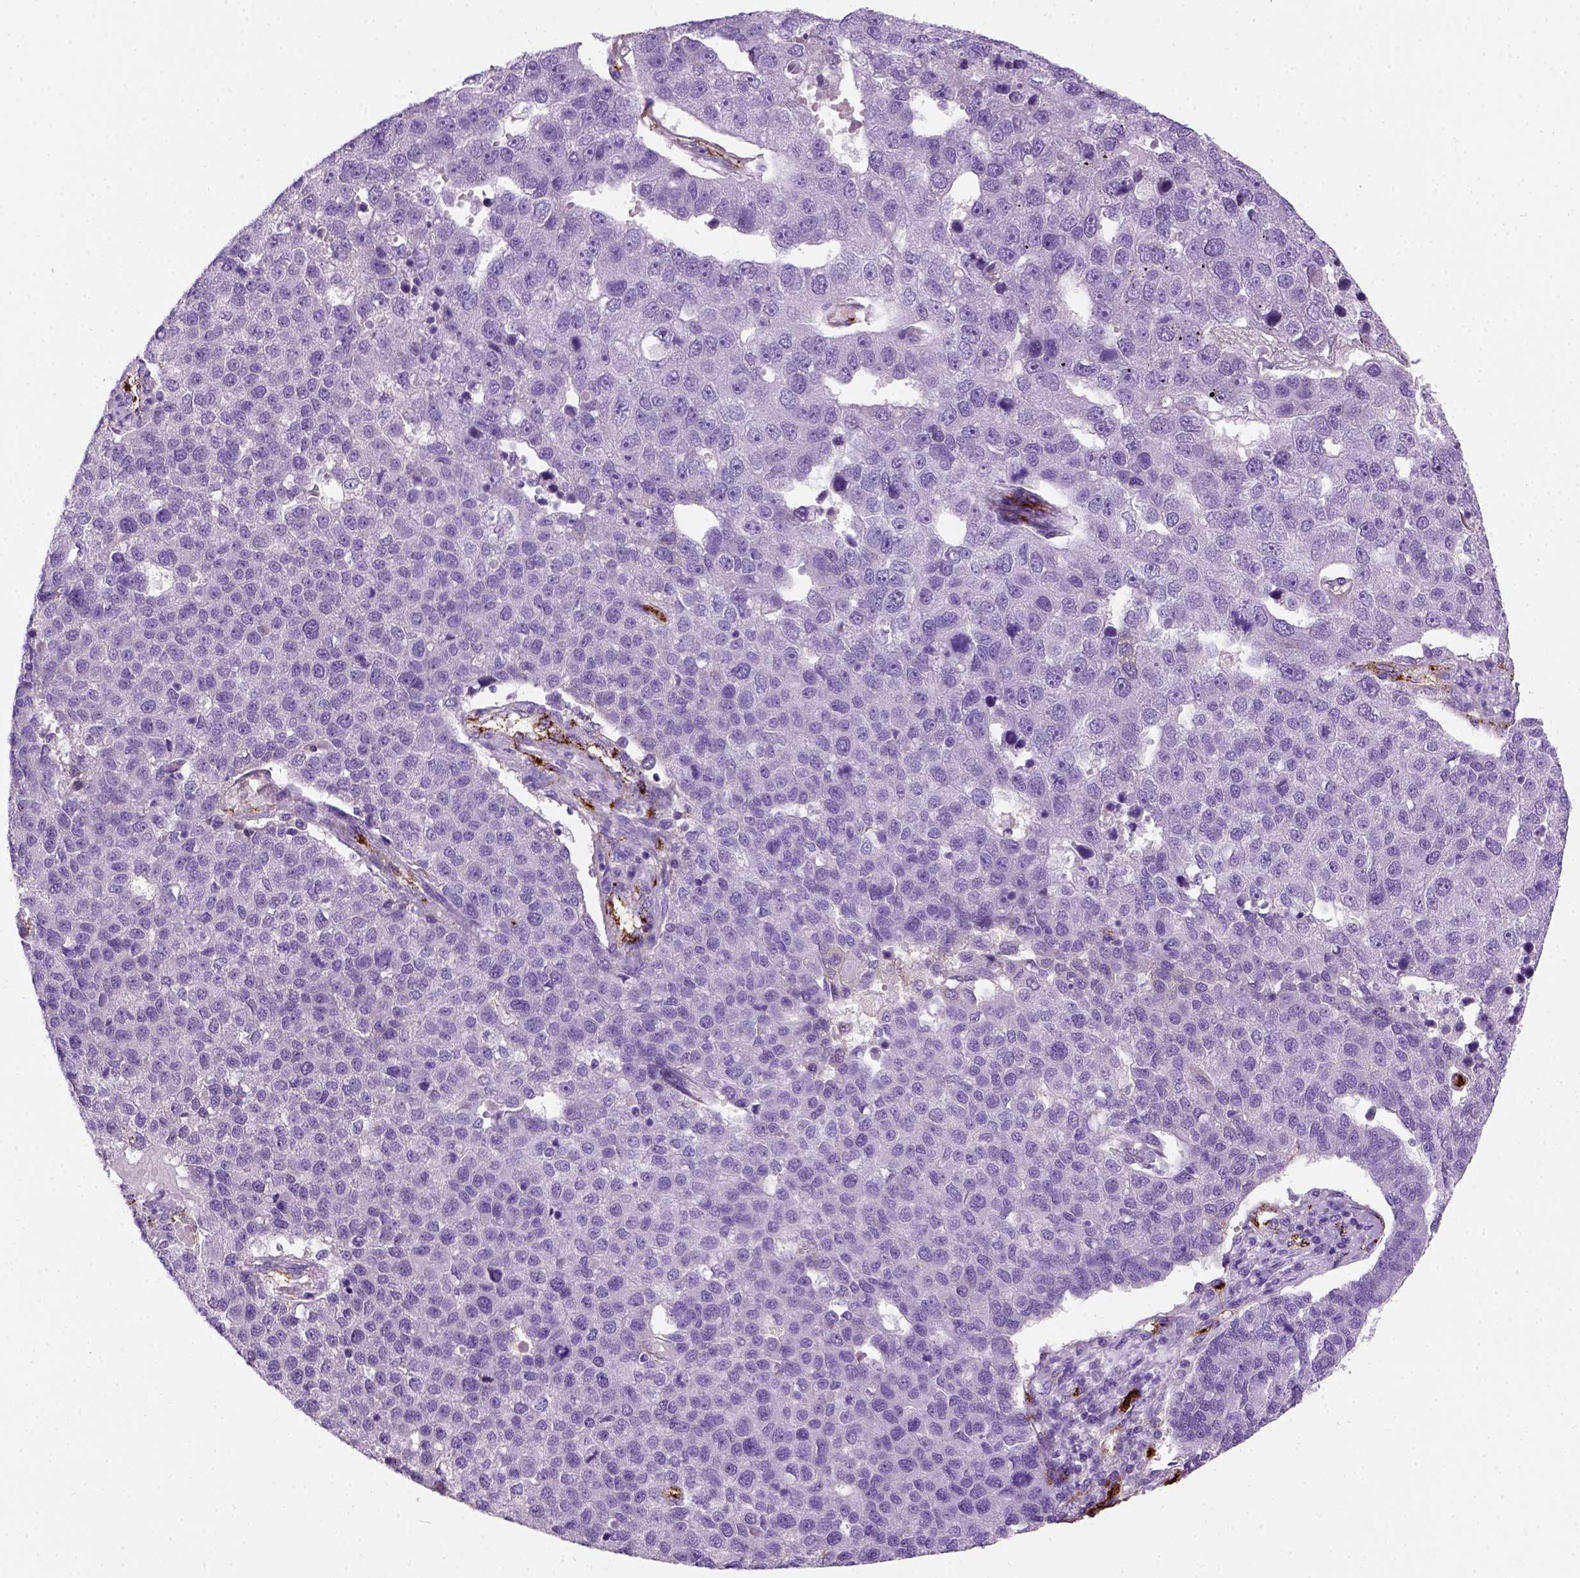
{"staining": {"intensity": "negative", "quantity": "none", "location": "none"}, "tissue": "pancreatic cancer", "cell_type": "Tumor cells", "image_type": "cancer", "snomed": [{"axis": "morphology", "description": "Adenocarcinoma, NOS"}, {"axis": "topography", "description": "Pancreas"}], "caption": "Human pancreatic cancer (adenocarcinoma) stained for a protein using immunohistochemistry displays no staining in tumor cells.", "gene": "VWF", "patient": {"sex": "female", "age": 61}}